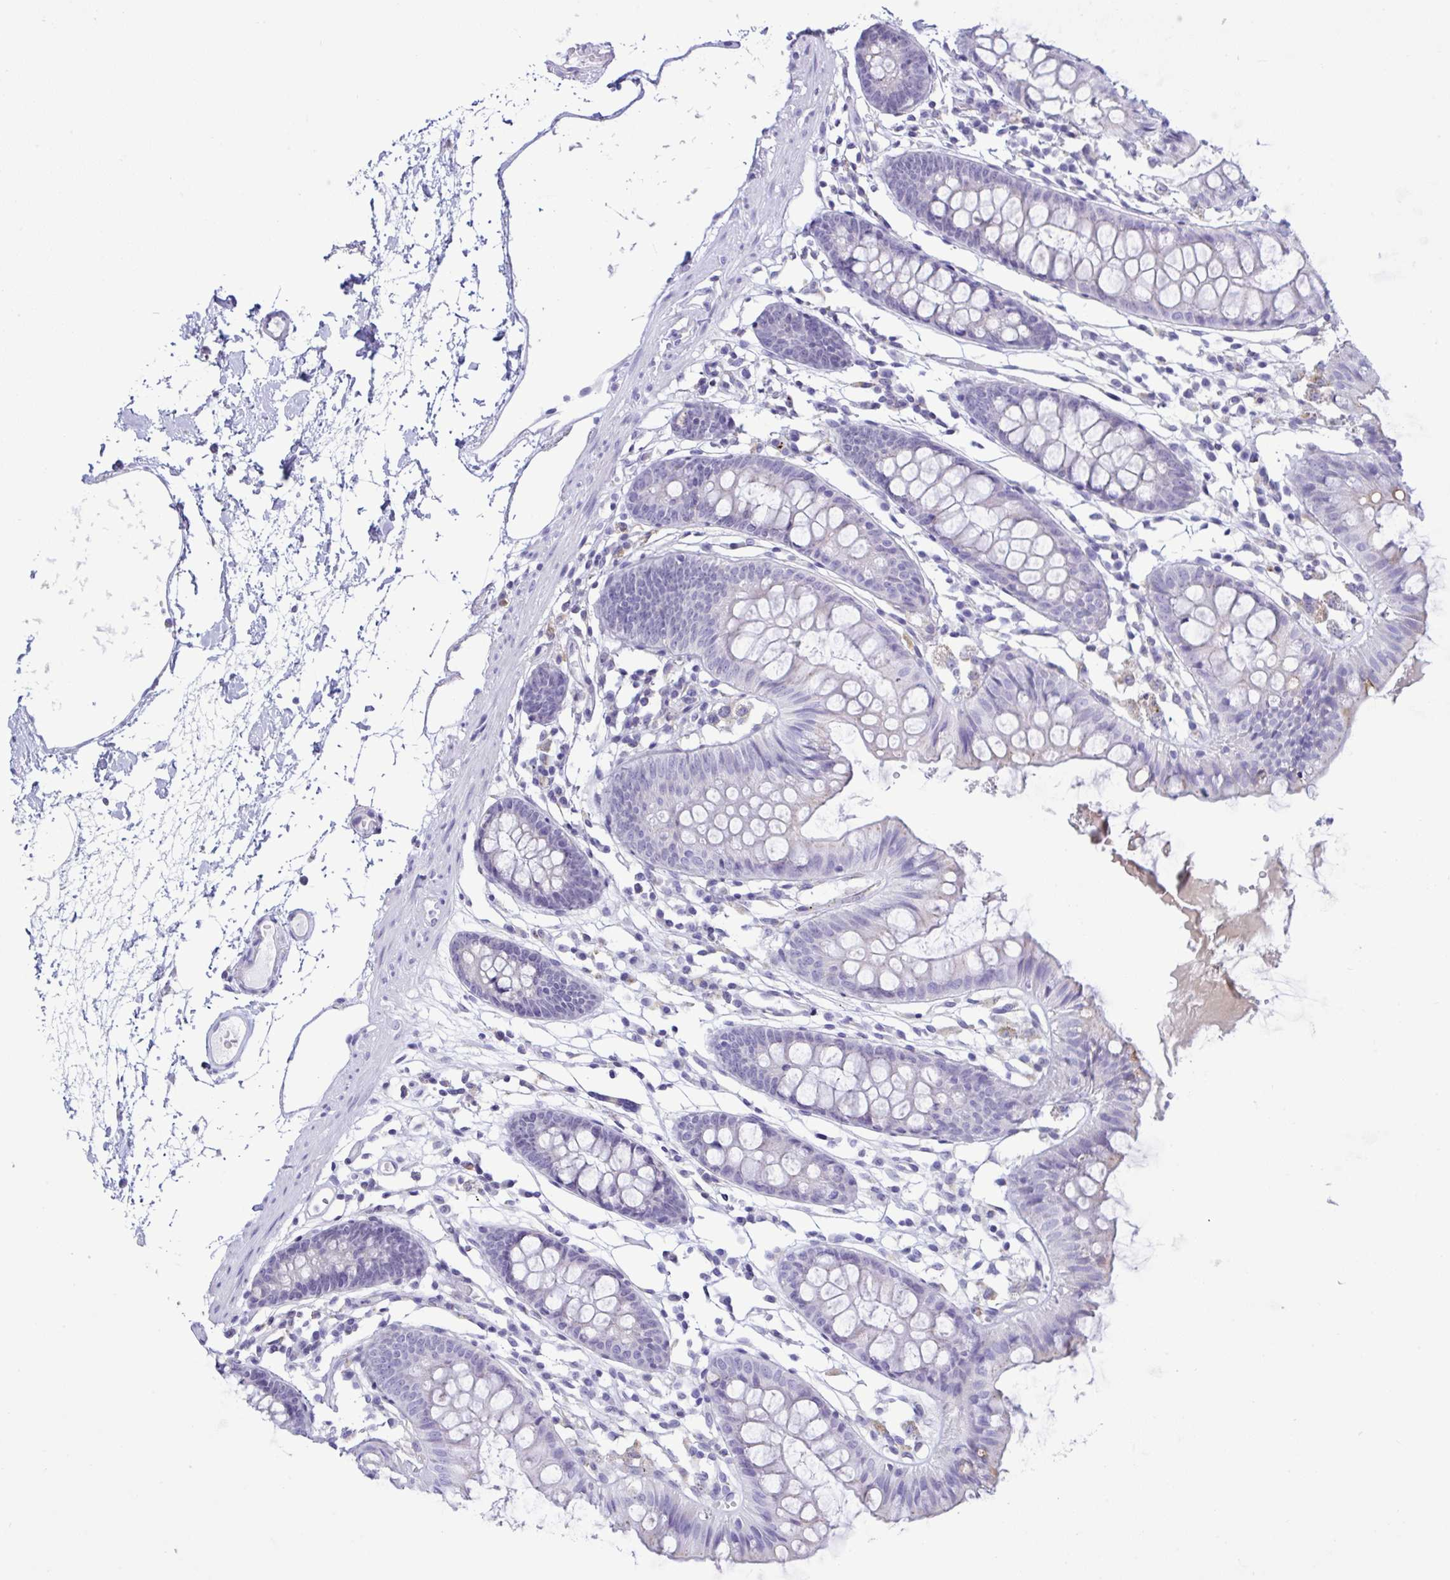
{"staining": {"intensity": "negative", "quantity": "none", "location": "none"}, "tissue": "colon", "cell_type": "Endothelial cells", "image_type": "normal", "snomed": [{"axis": "morphology", "description": "Normal tissue, NOS"}, {"axis": "topography", "description": "Colon"}], "caption": "Immunohistochemistry of benign human colon reveals no expression in endothelial cells.", "gene": "SREBF1", "patient": {"sex": "female", "age": 84}}